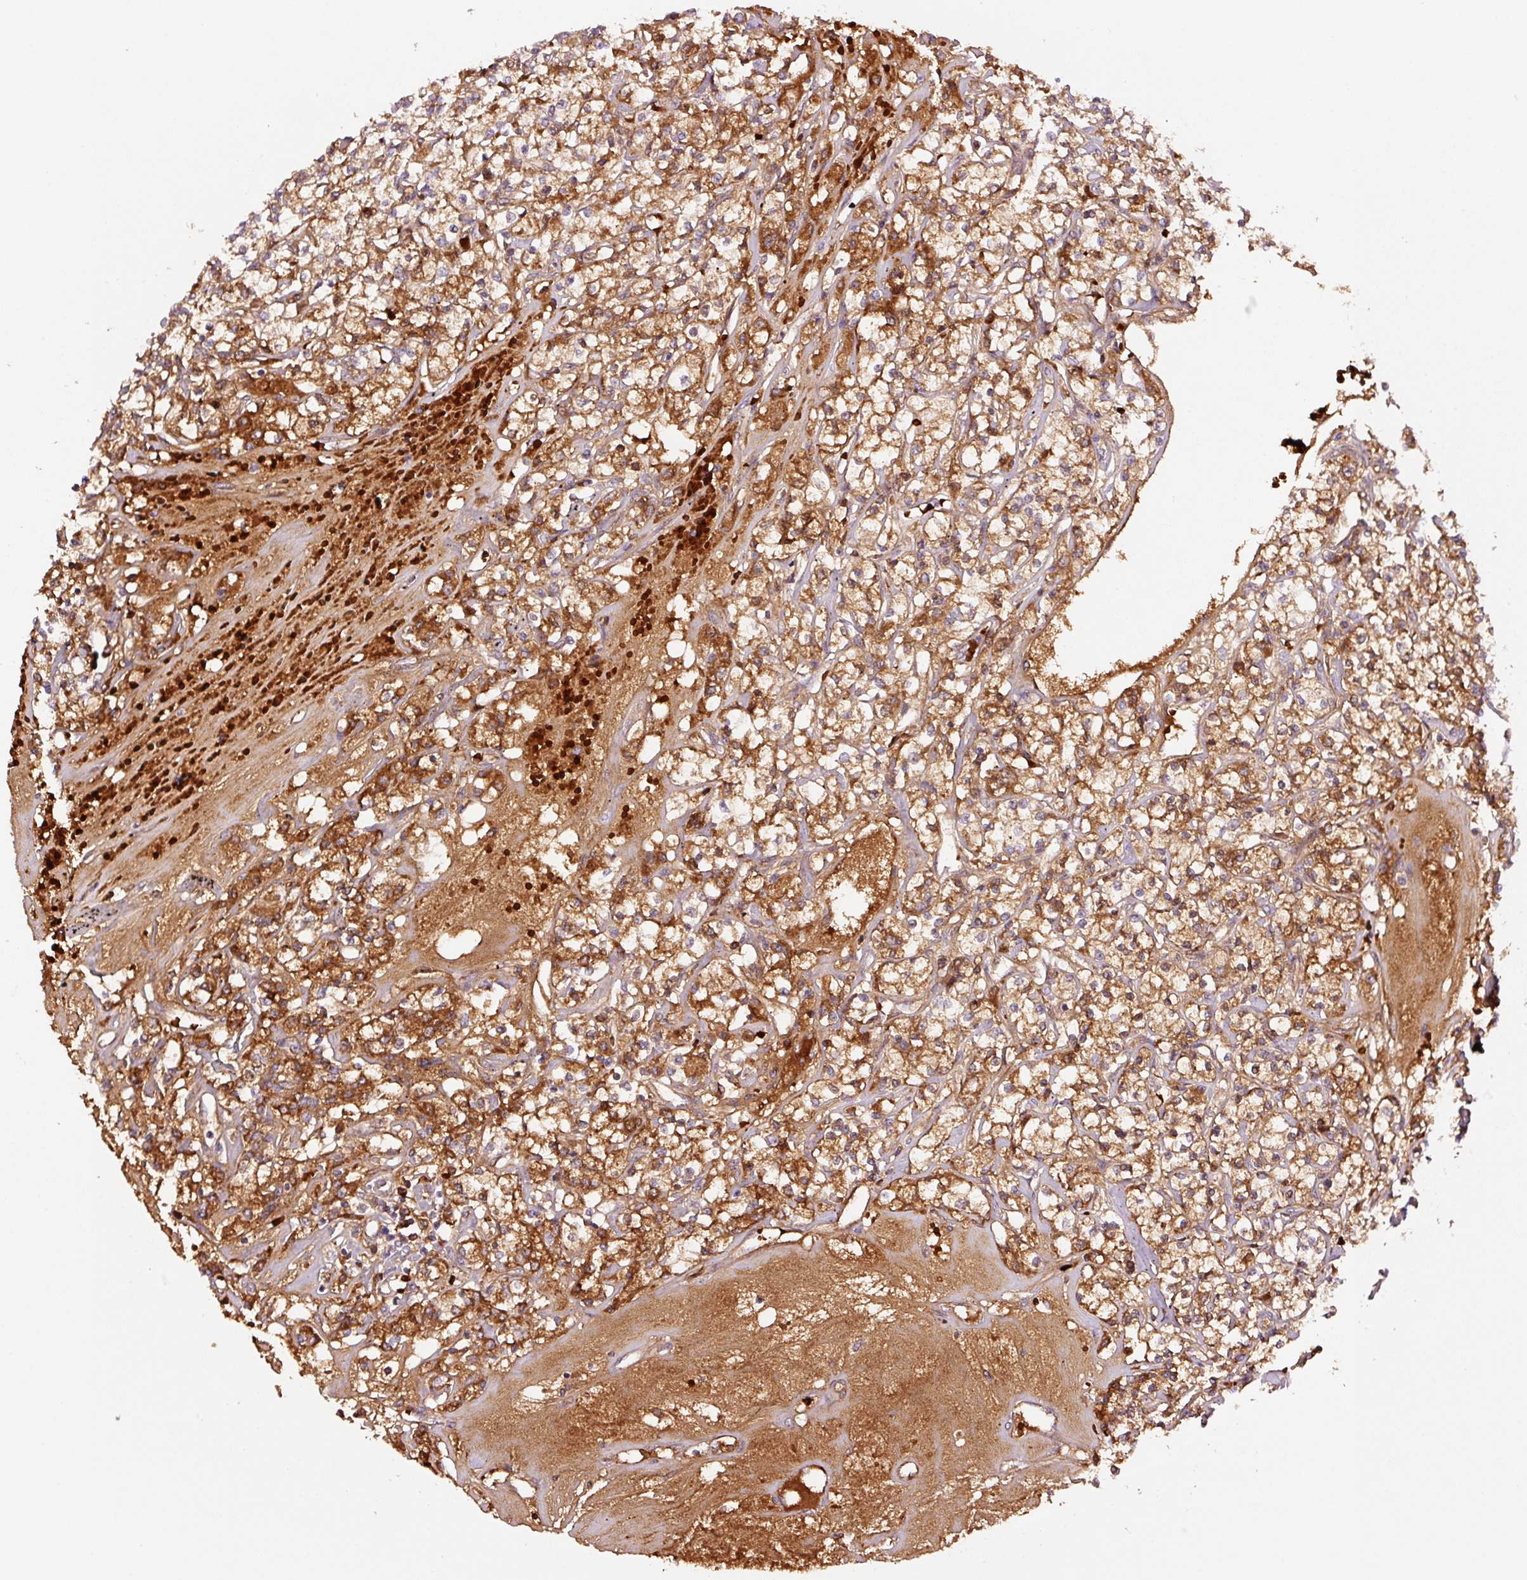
{"staining": {"intensity": "moderate", "quantity": ">75%", "location": "cytoplasmic/membranous"}, "tissue": "renal cancer", "cell_type": "Tumor cells", "image_type": "cancer", "snomed": [{"axis": "morphology", "description": "Adenocarcinoma, NOS"}, {"axis": "topography", "description": "Kidney"}], "caption": "Human renal cancer (adenocarcinoma) stained with a protein marker displays moderate staining in tumor cells.", "gene": "PGLYRP2", "patient": {"sex": "female", "age": 59}}